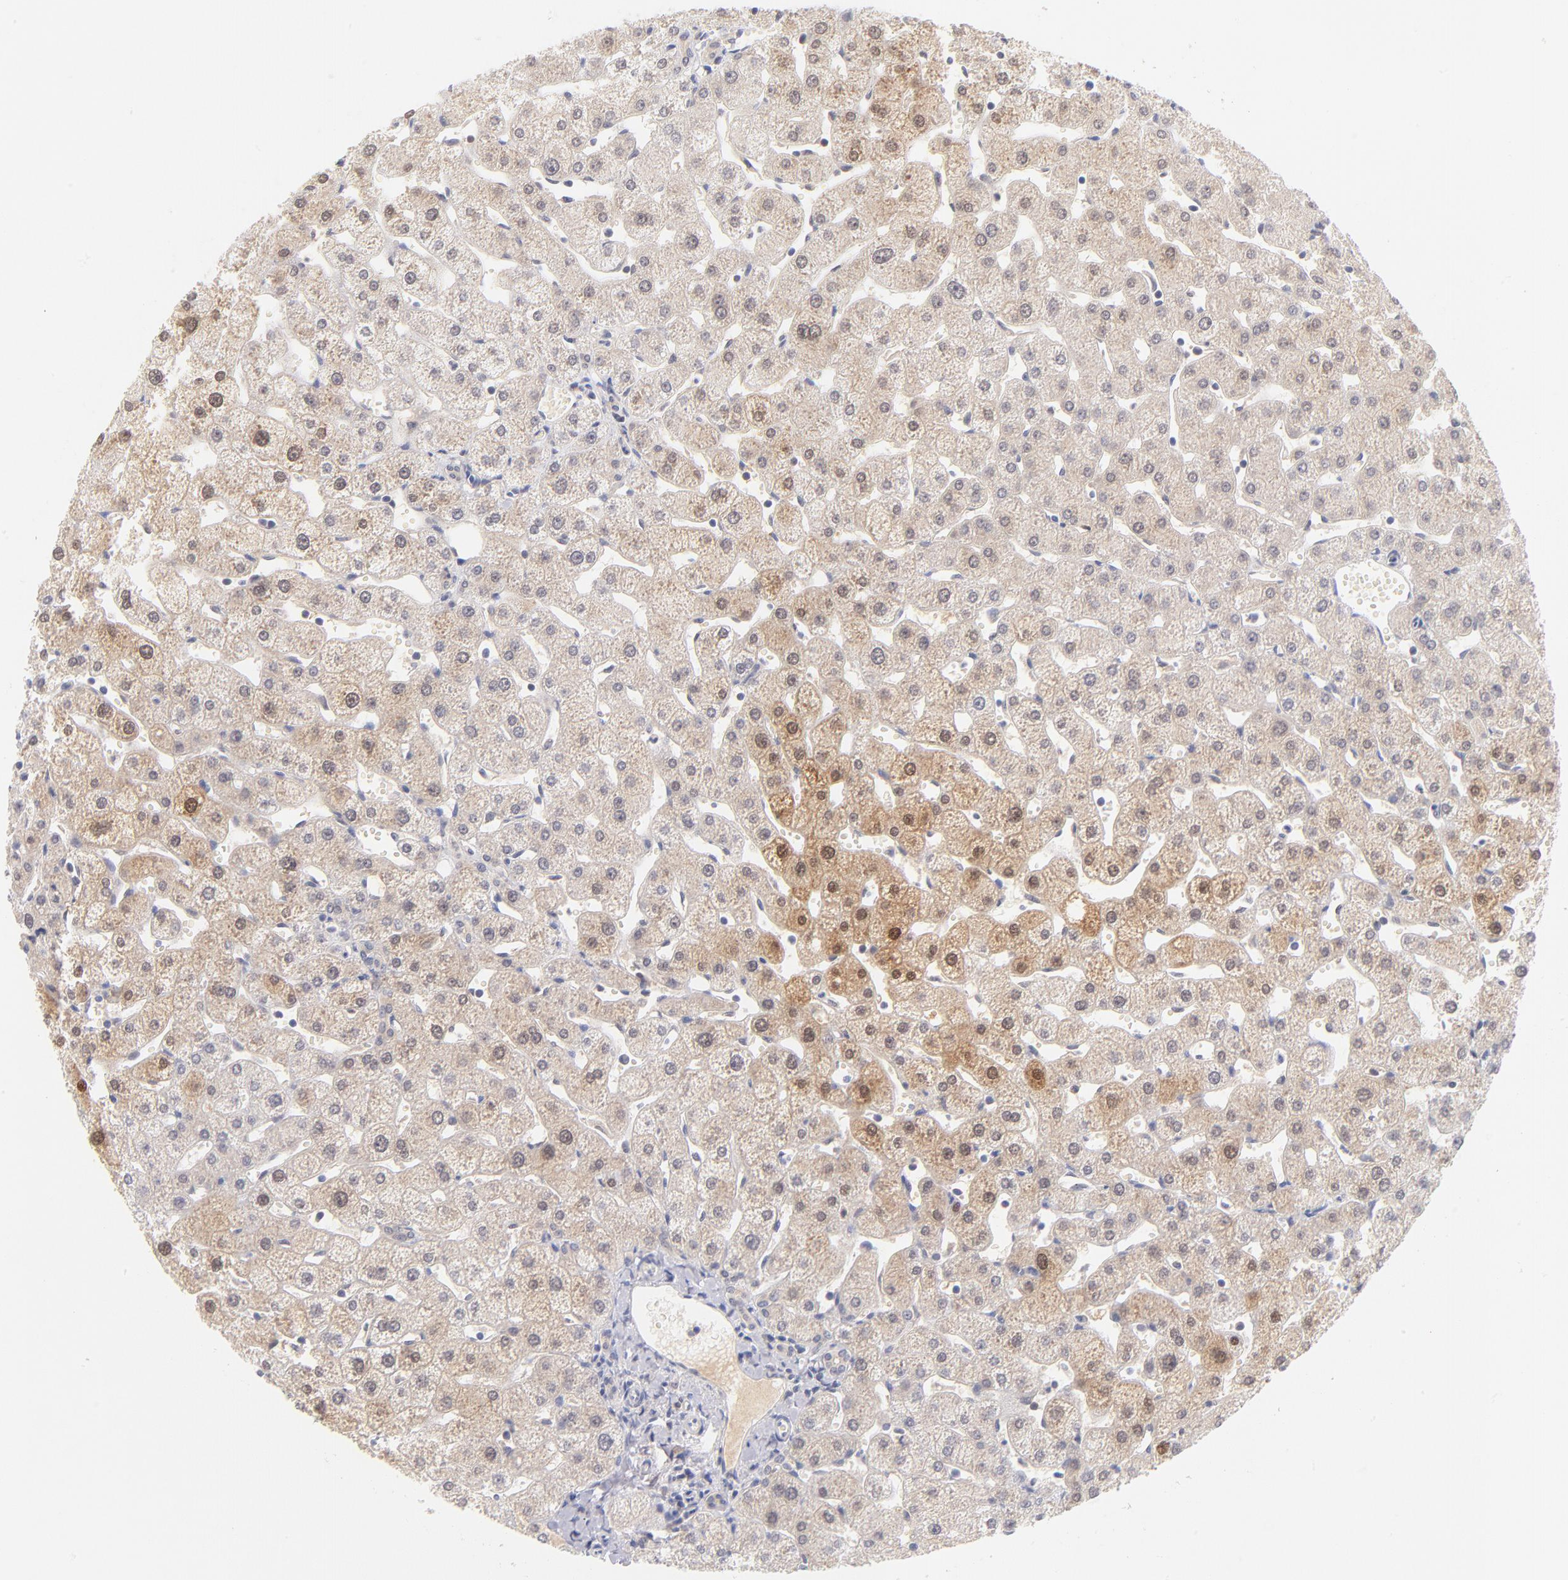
{"staining": {"intensity": "weak", "quantity": ">75%", "location": "cytoplasmic/membranous"}, "tissue": "liver", "cell_type": "Cholangiocytes", "image_type": "normal", "snomed": [{"axis": "morphology", "description": "Normal tissue, NOS"}, {"axis": "topography", "description": "Liver"}], "caption": "Cholangiocytes display weak cytoplasmic/membranous positivity in about >75% of cells in normal liver.", "gene": "CASP6", "patient": {"sex": "male", "age": 67}}